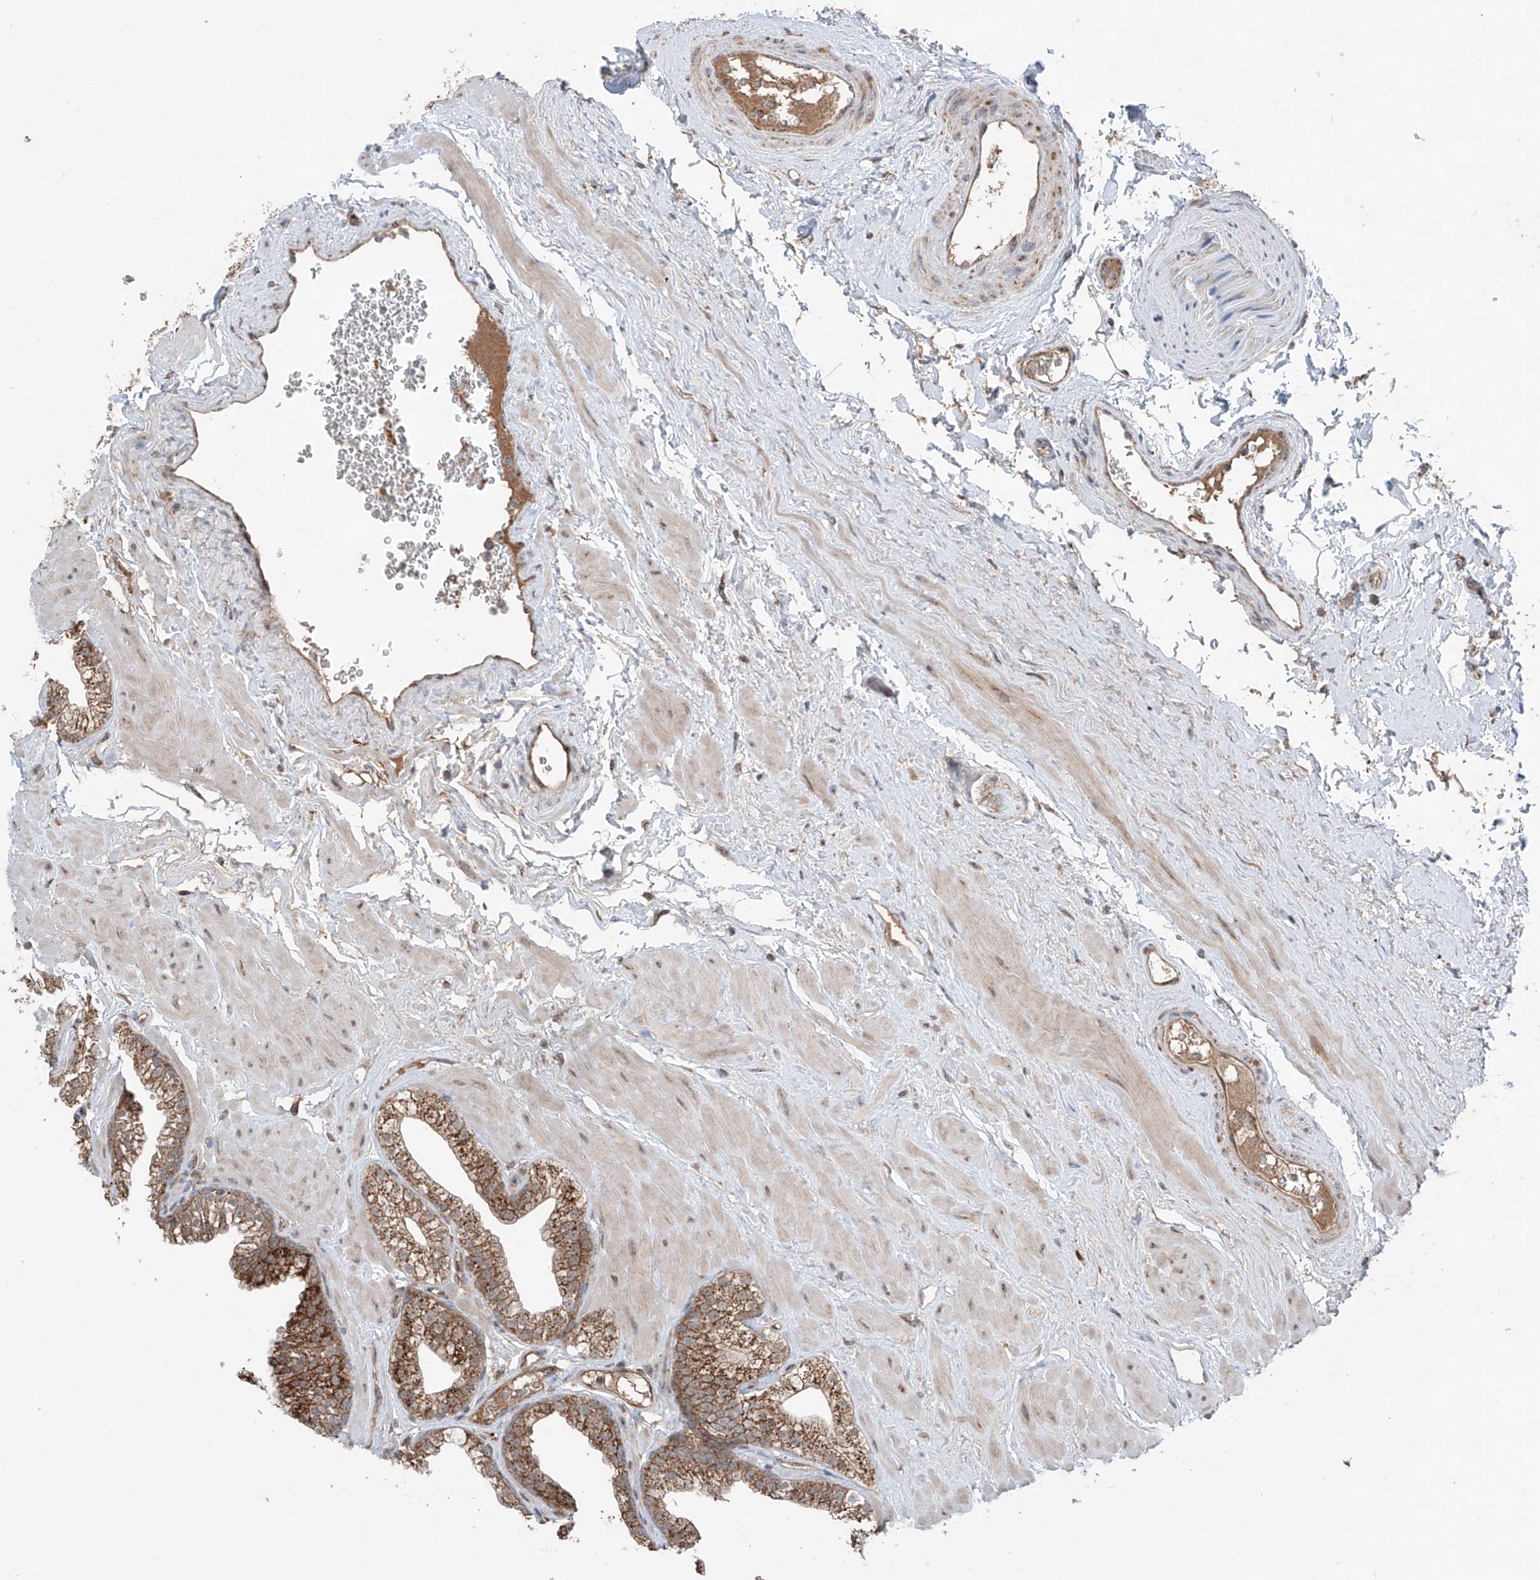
{"staining": {"intensity": "moderate", "quantity": ">75%", "location": "cytoplasmic/membranous"}, "tissue": "prostate", "cell_type": "Glandular cells", "image_type": "normal", "snomed": [{"axis": "morphology", "description": "Normal tissue, NOS"}, {"axis": "morphology", "description": "Urothelial carcinoma, Low grade"}, {"axis": "topography", "description": "Urinary bladder"}, {"axis": "topography", "description": "Prostate"}], "caption": "The immunohistochemical stain shows moderate cytoplasmic/membranous staining in glandular cells of normal prostate. (brown staining indicates protein expression, while blue staining denotes nuclei).", "gene": "SAMD3", "patient": {"sex": "male", "age": 60}}